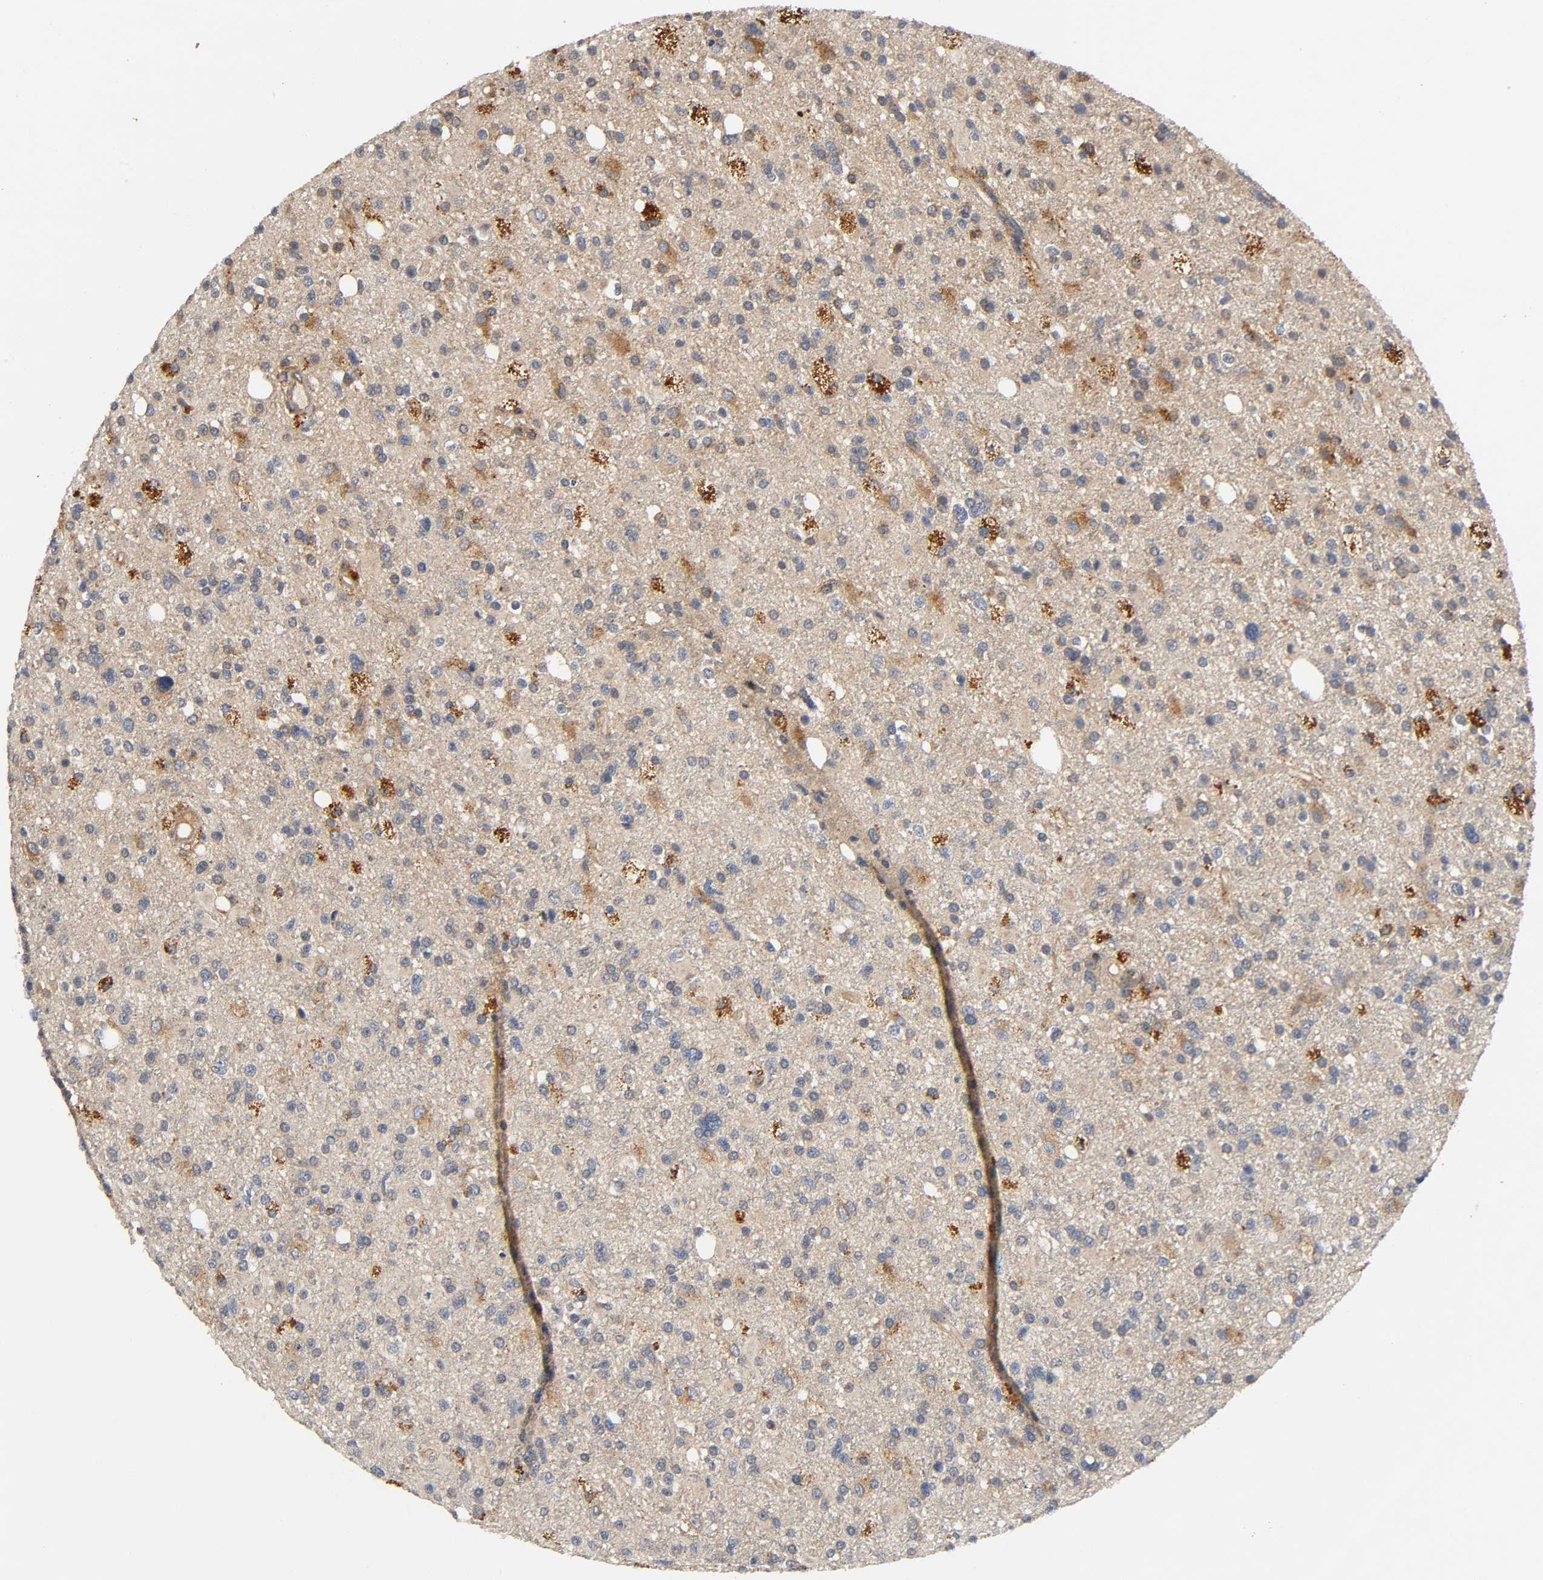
{"staining": {"intensity": "moderate", "quantity": ">75%", "location": "cytoplasmic/membranous"}, "tissue": "glioma", "cell_type": "Tumor cells", "image_type": "cancer", "snomed": [{"axis": "morphology", "description": "Glioma, malignant, High grade"}, {"axis": "topography", "description": "Brain"}], "caption": "This is an image of immunohistochemistry (IHC) staining of high-grade glioma (malignant), which shows moderate positivity in the cytoplasmic/membranous of tumor cells.", "gene": "IKBKB", "patient": {"sex": "male", "age": 33}}